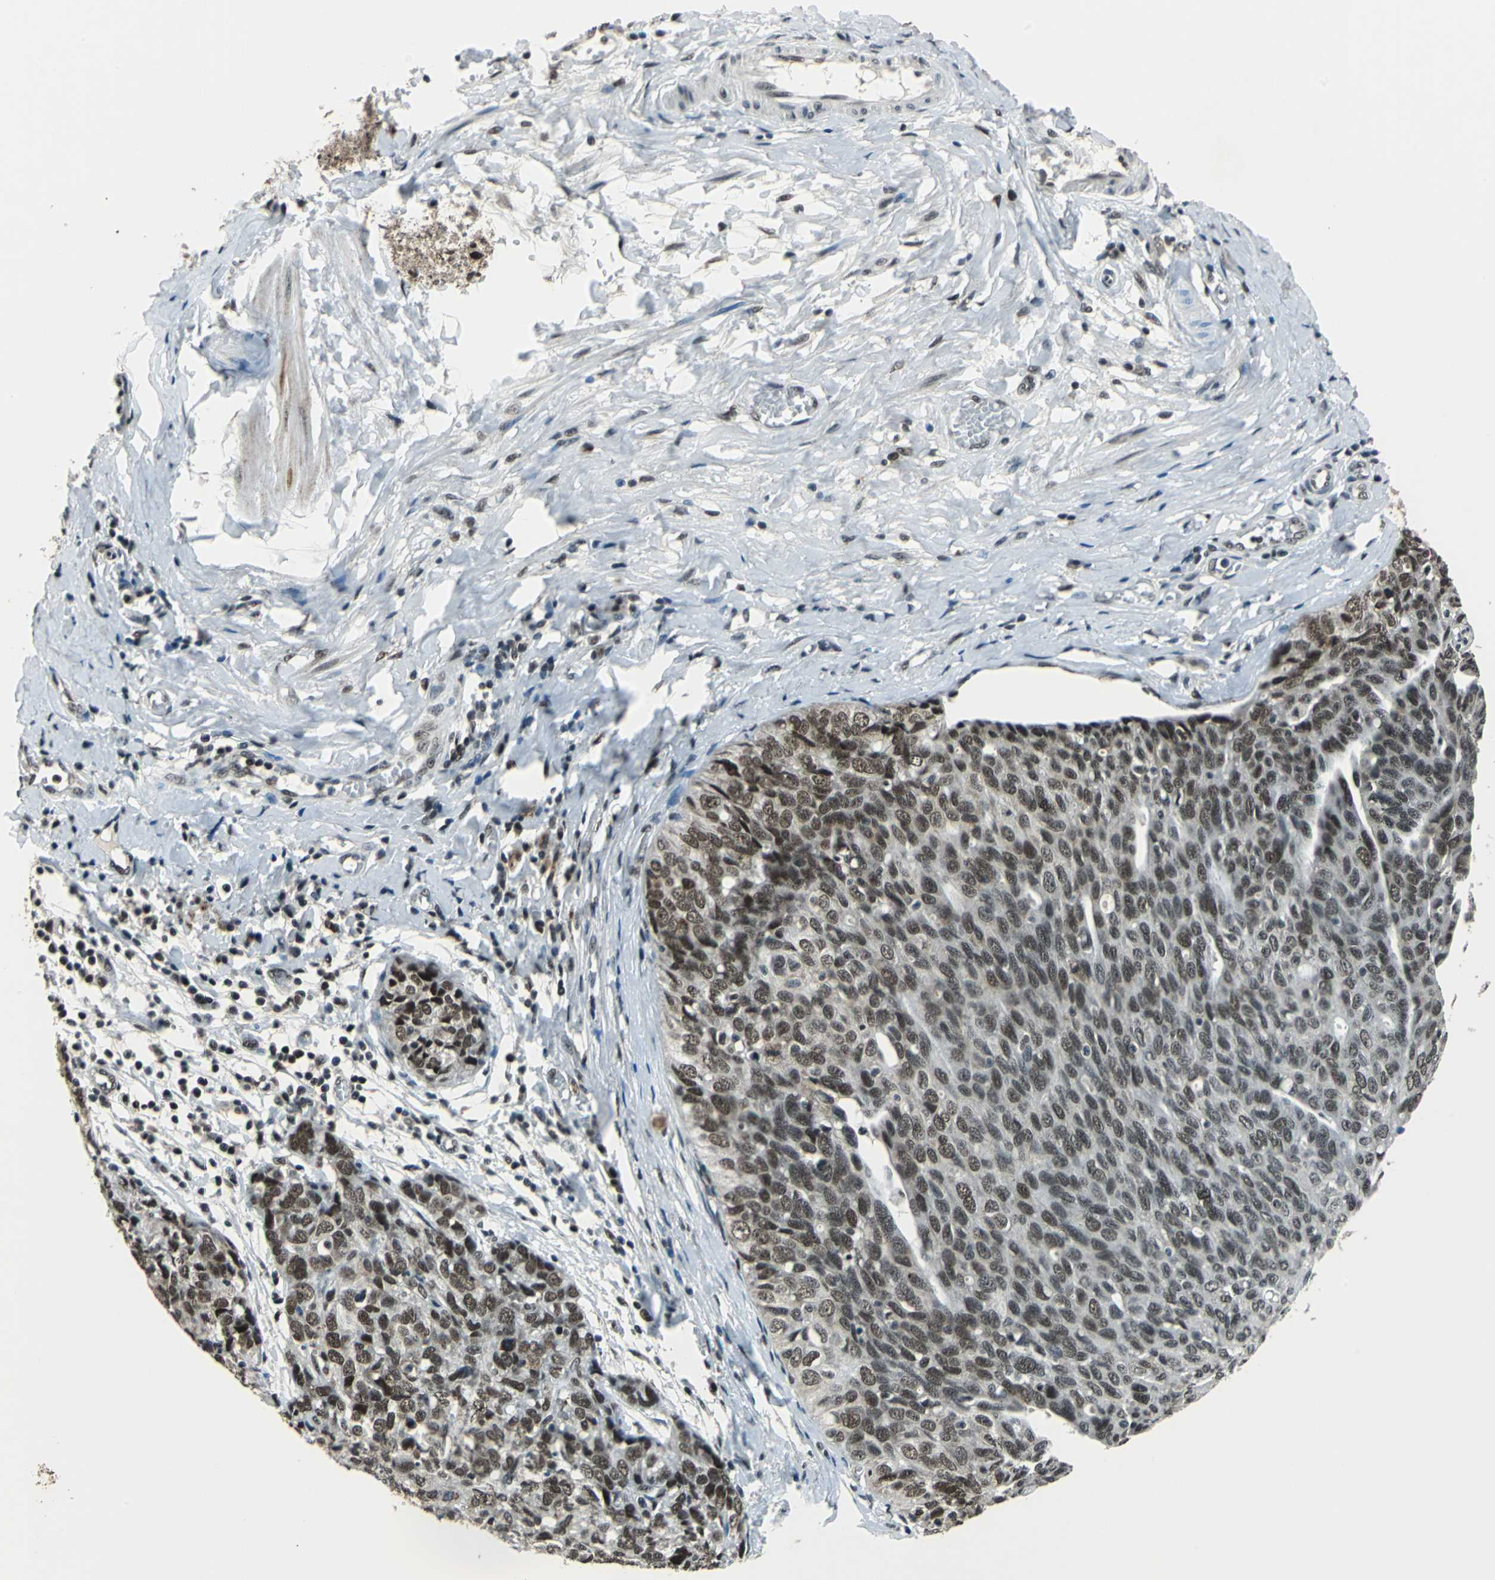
{"staining": {"intensity": "moderate", "quantity": ">75%", "location": "nuclear"}, "tissue": "ovarian cancer", "cell_type": "Tumor cells", "image_type": "cancer", "snomed": [{"axis": "morphology", "description": "Carcinoma, endometroid"}, {"axis": "topography", "description": "Ovary"}], "caption": "Immunohistochemical staining of human ovarian cancer shows medium levels of moderate nuclear protein positivity in about >75% of tumor cells.", "gene": "BCLAF1", "patient": {"sex": "female", "age": 60}}